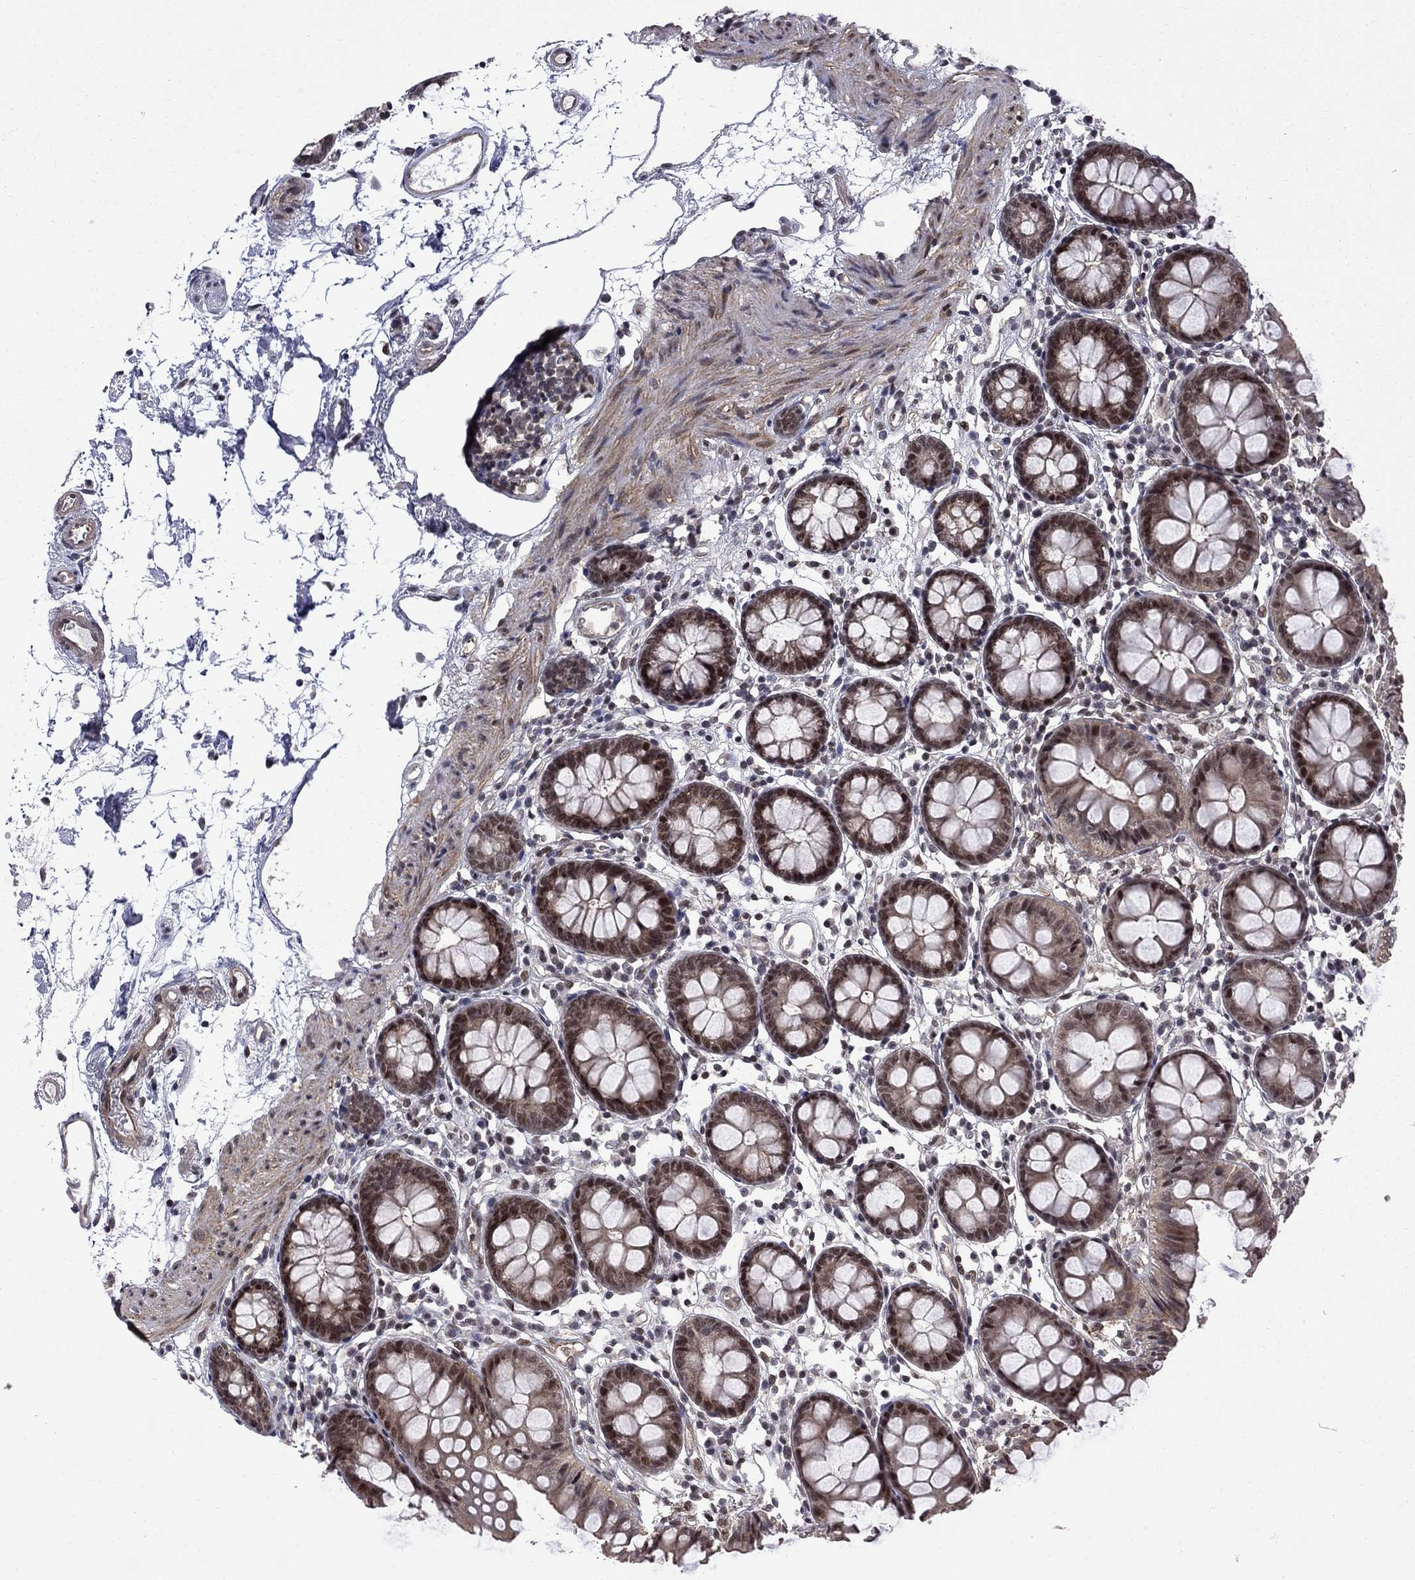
{"staining": {"intensity": "negative", "quantity": "none", "location": "none"}, "tissue": "colon", "cell_type": "Endothelial cells", "image_type": "normal", "snomed": [{"axis": "morphology", "description": "Normal tissue, NOS"}, {"axis": "topography", "description": "Colon"}], "caption": "An image of colon stained for a protein shows no brown staining in endothelial cells. Brightfield microscopy of immunohistochemistry stained with DAB (brown) and hematoxylin (blue), captured at high magnification.", "gene": "BRF1", "patient": {"sex": "female", "age": 84}}